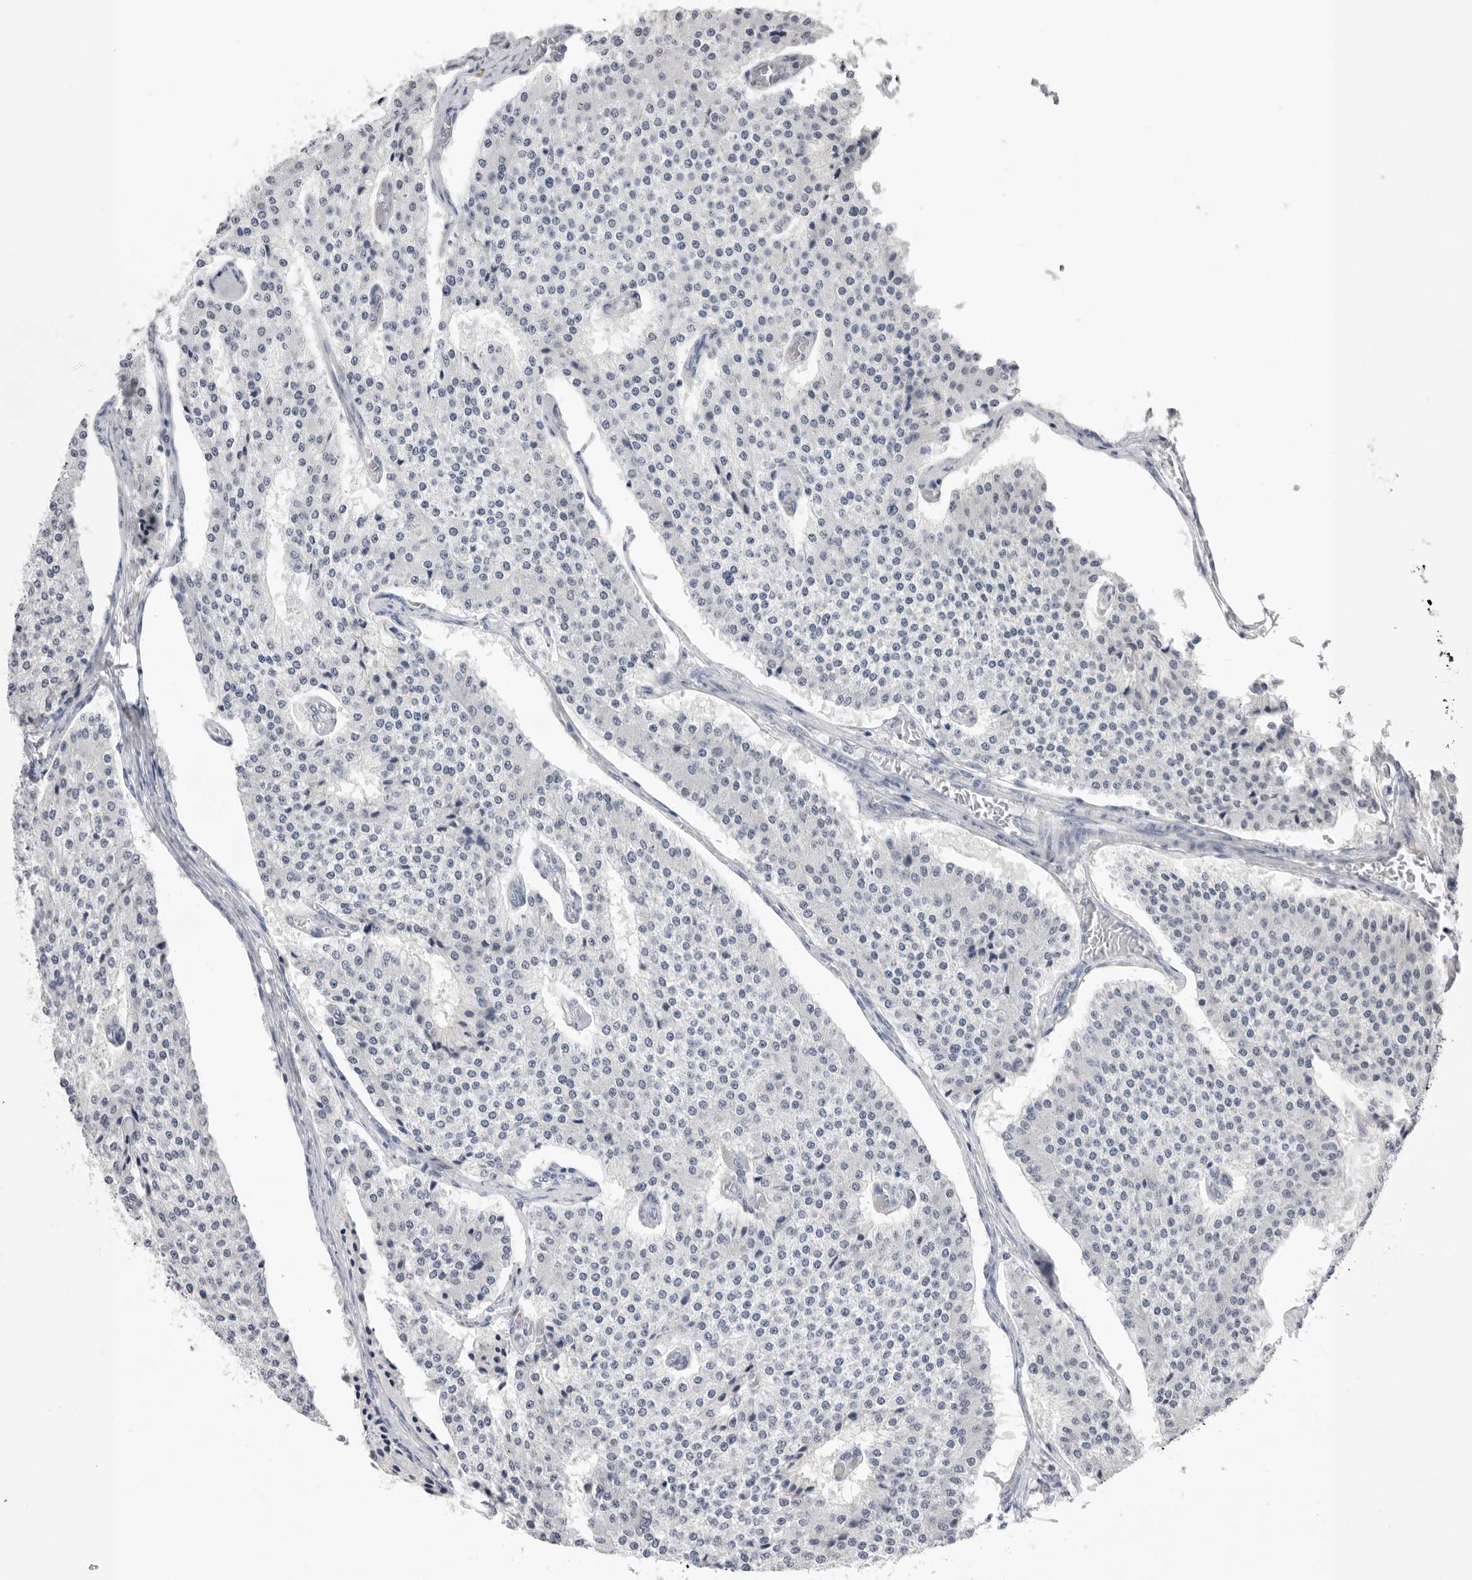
{"staining": {"intensity": "negative", "quantity": "none", "location": "none"}, "tissue": "carcinoid", "cell_type": "Tumor cells", "image_type": "cancer", "snomed": [{"axis": "morphology", "description": "Carcinoid, malignant, NOS"}, {"axis": "topography", "description": "Colon"}], "caption": "A photomicrograph of human carcinoid is negative for staining in tumor cells. (Brightfield microscopy of DAB immunohistochemistry (IHC) at high magnification).", "gene": "ZBTB7B", "patient": {"sex": "female", "age": 52}}